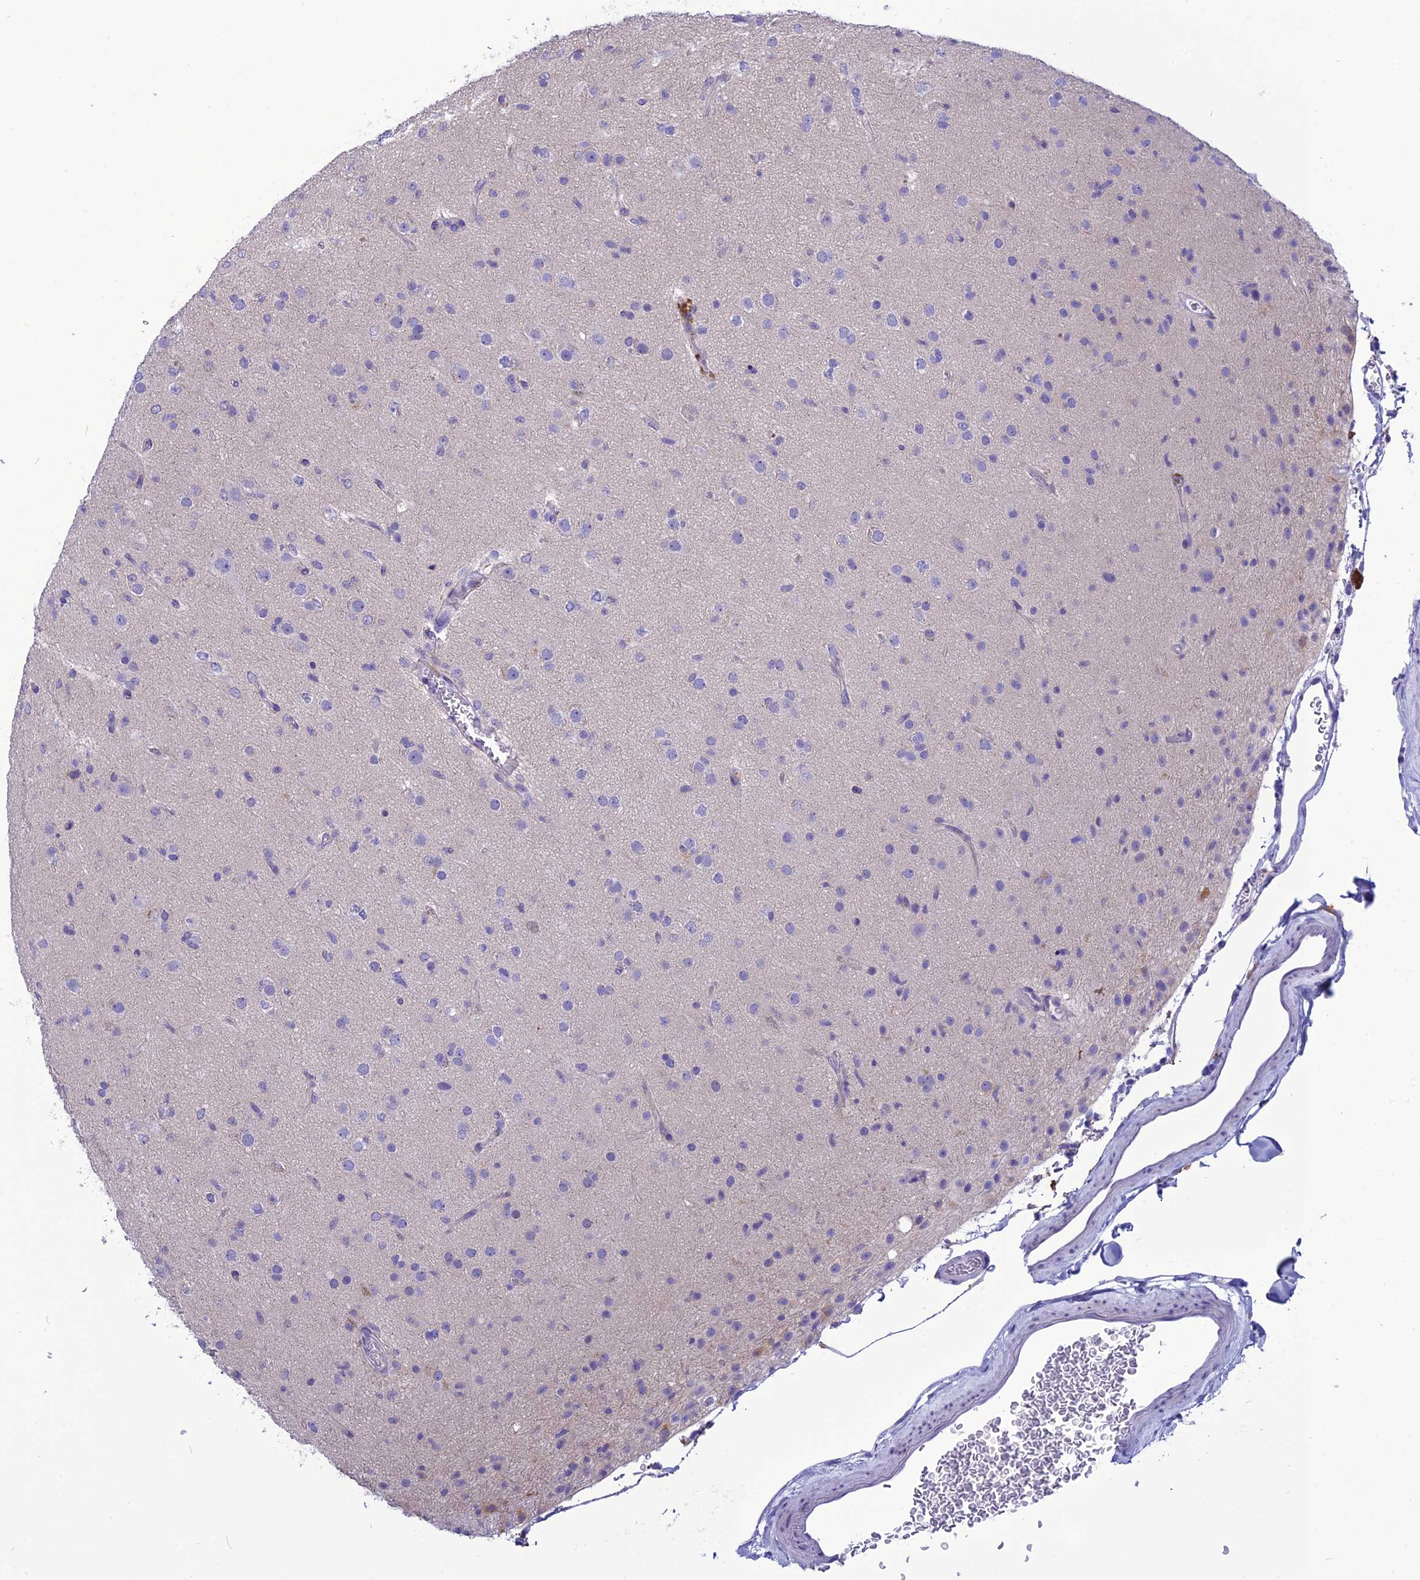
{"staining": {"intensity": "negative", "quantity": "none", "location": "none"}, "tissue": "glioma", "cell_type": "Tumor cells", "image_type": "cancer", "snomed": [{"axis": "morphology", "description": "Glioma, malignant, Low grade"}, {"axis": "topography", "description": "Brain"}], "caption": "Immunohistochemical staining of malignant low-grade glioma shows no significant expression in tumor cells.", "gene": "BBS2", "patient": {"sex": "male", "age": 65}}